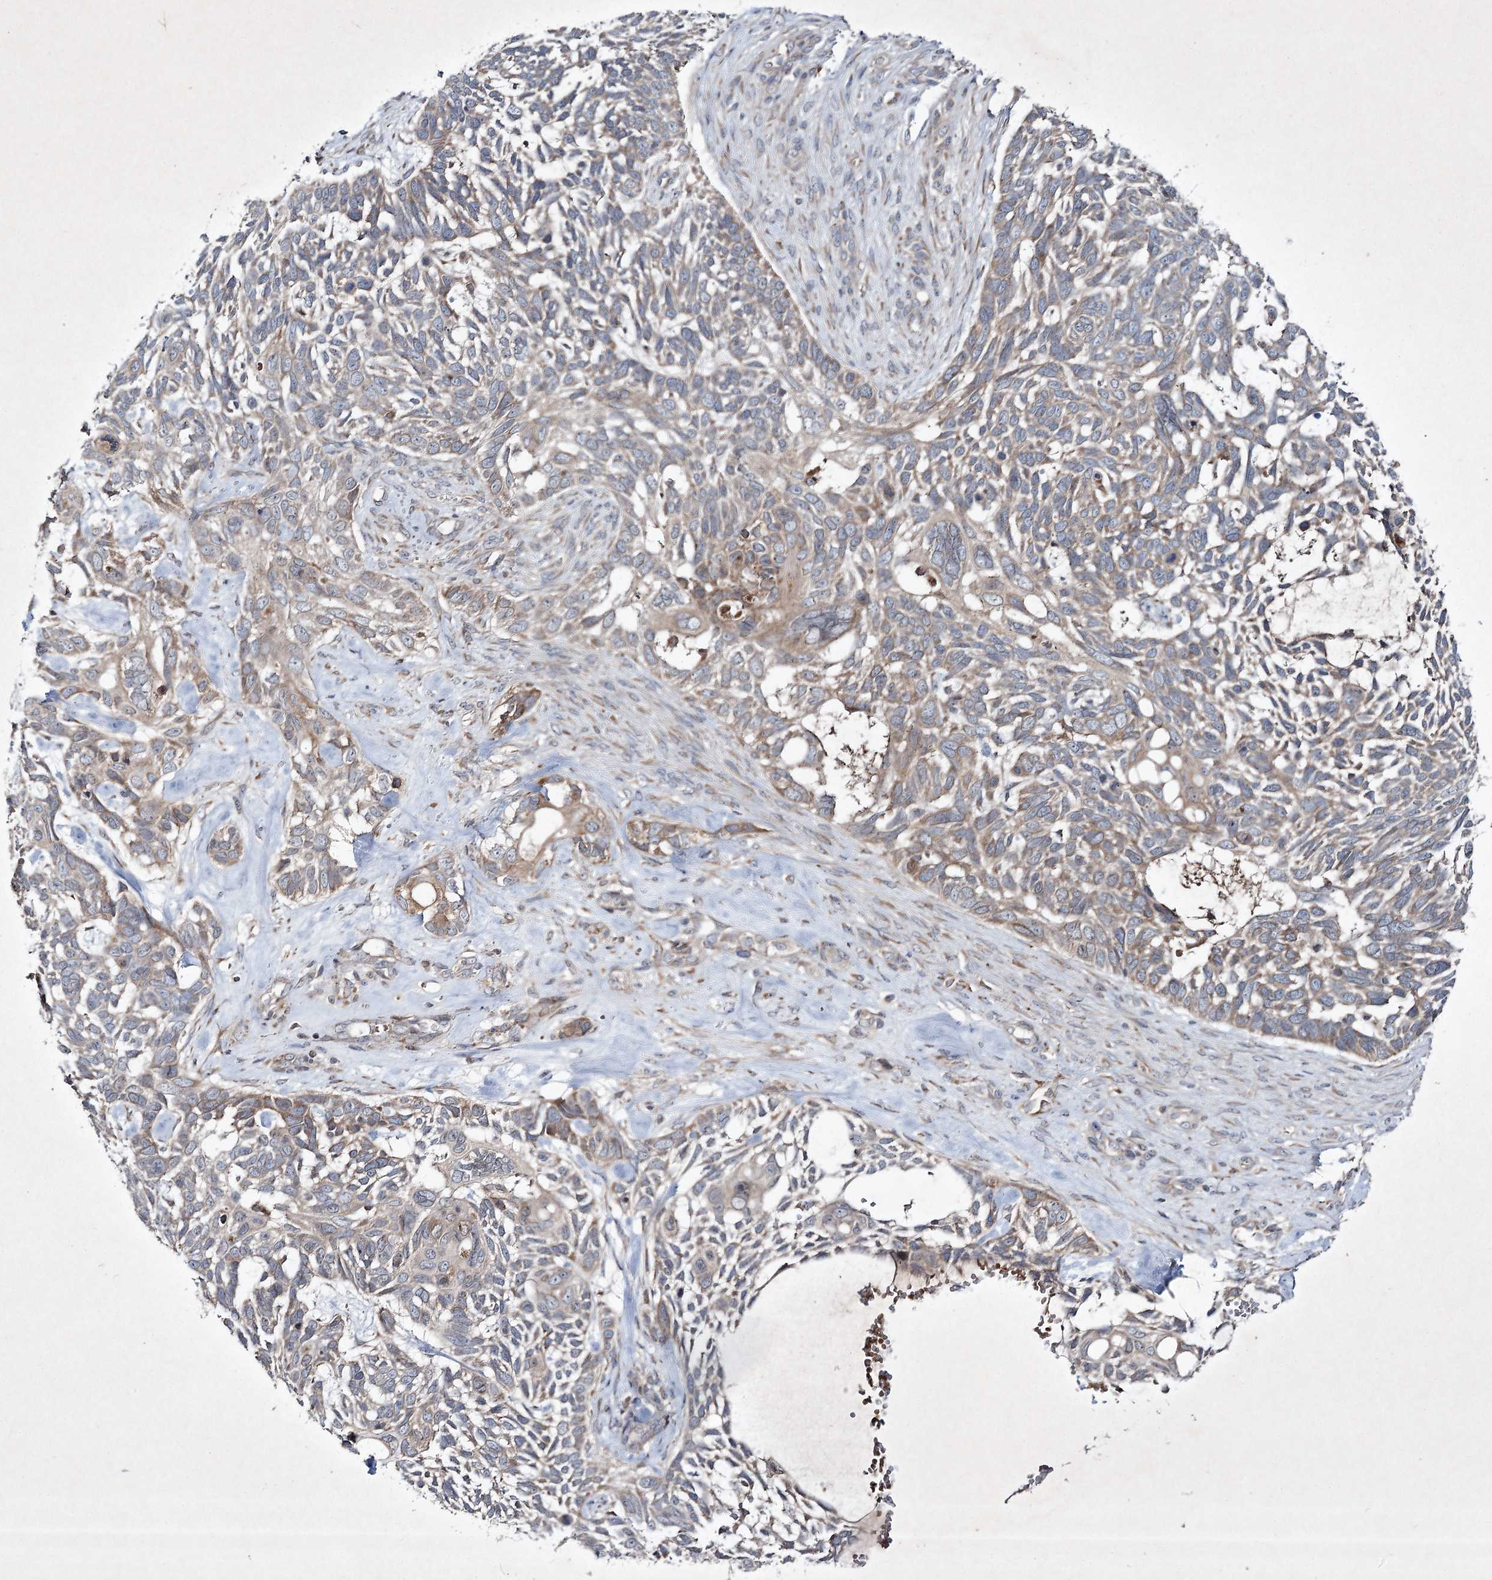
{"staining": {"intensity": "weak", "quantity": "25%-75%", "location": "cytoplasmic/membranous"}, "tissue": "skin cancer", "cell_type": "Tumor cells", "image_type": "cancer", "snomed": [{"axis": "morphology", "description": "Basal cell carcinoma"}, {"axis": "topography", "description": "Skin"}], "caption": "Tumor cells display low levels of weak cytoplasmic/membranous expression in about 25%-75% of cells in skin basal cell carcinoma.", "gene": "ALG9", "patient": {"sex": "male", "age": 88}}